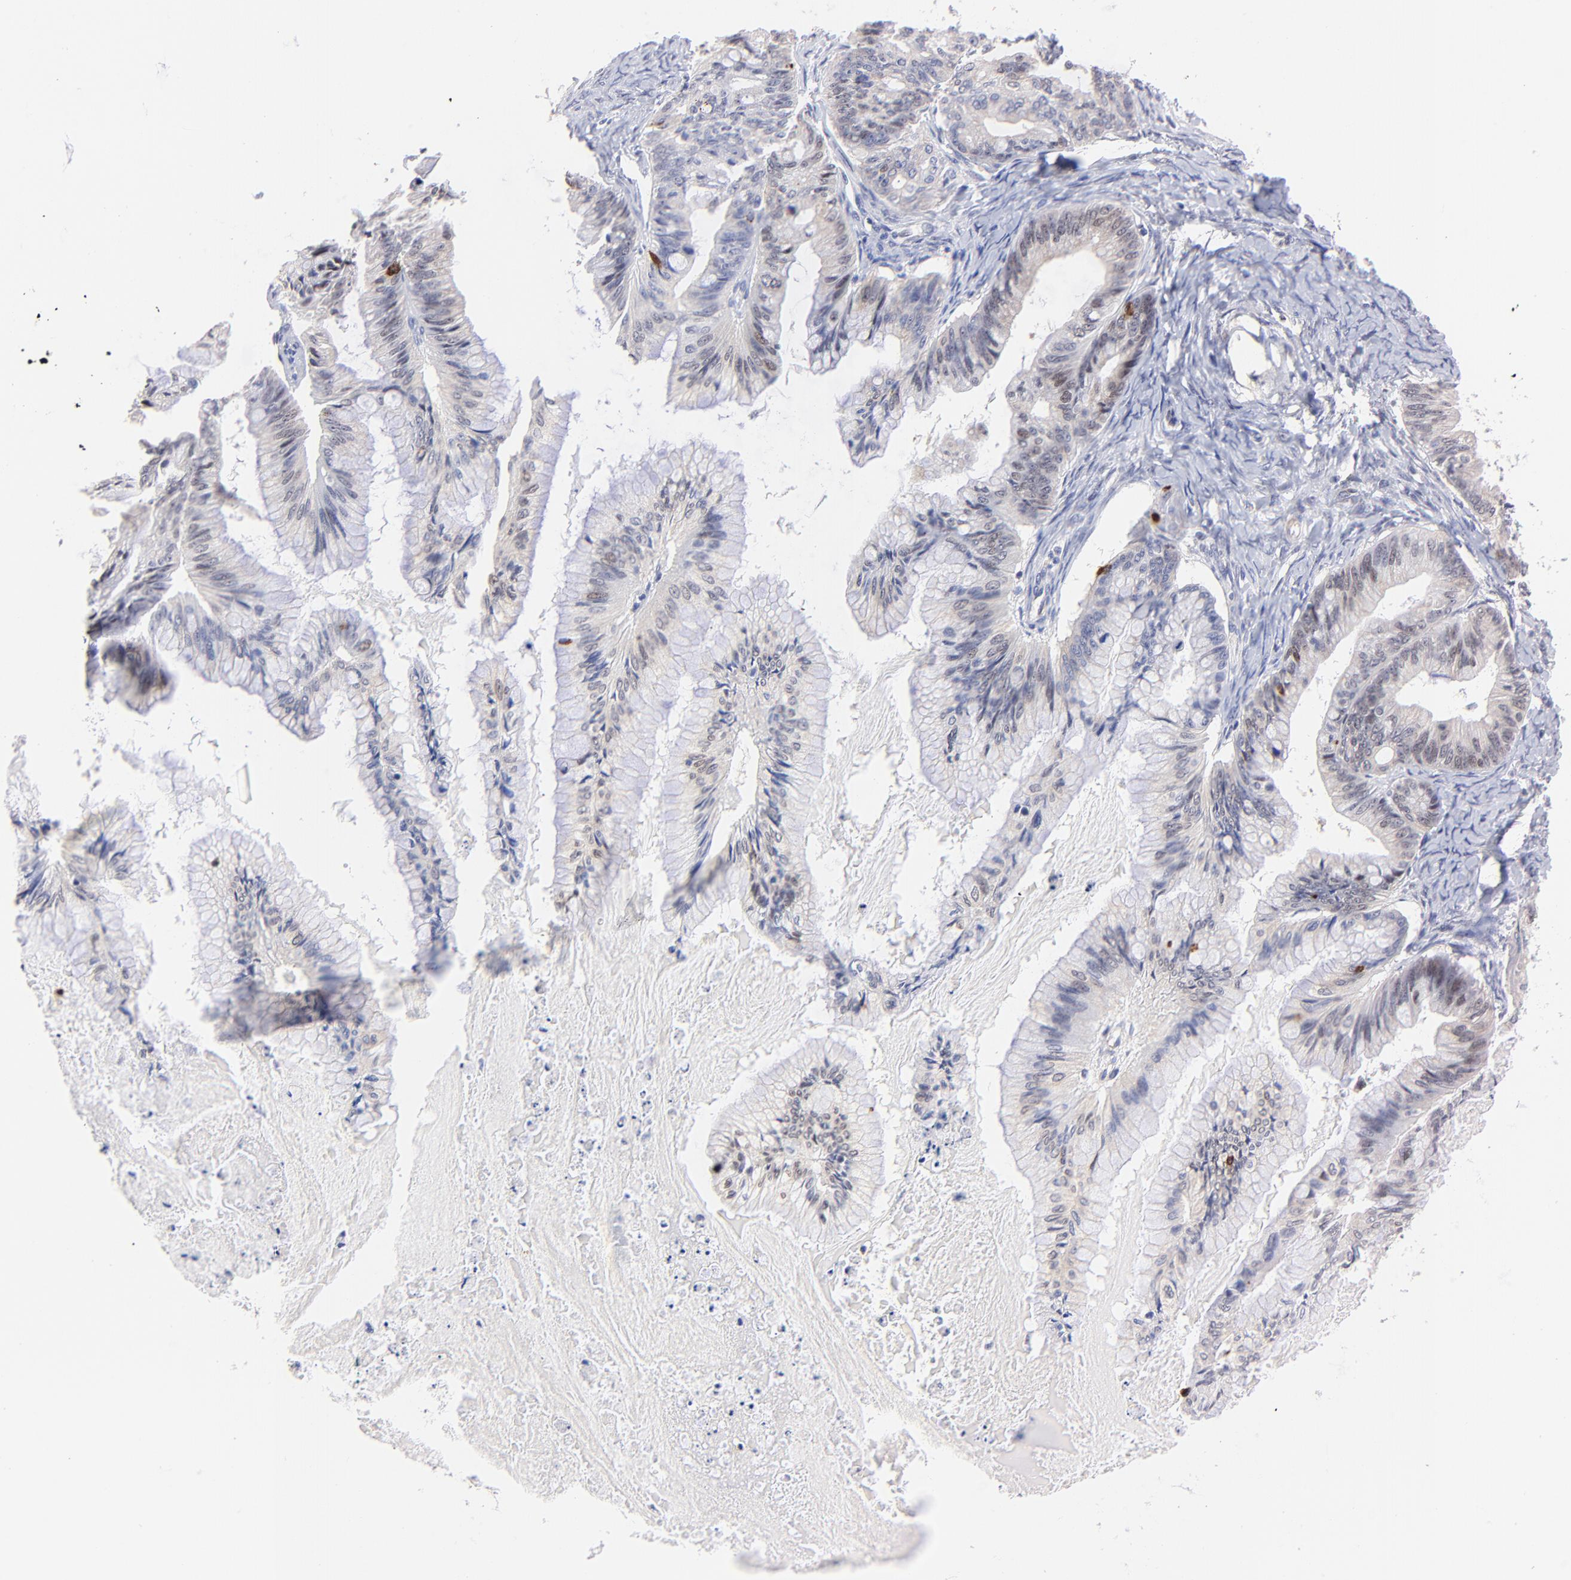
{"staining": {"intensity": "weak", "quantity": "<25%", "location": "nuclear"}, "tissue": "ovarian cancer", "cell_type": "Tumor cells", "image_type": "cancer", "snomed": [{"axis": "morphology", "description": "Cystadenocarcinoma, mucinous, NOS"}, {"axis": "topography", "description": "Ovary"}], "caption": "Immunohistochemistry (IHC) photomicrograph of neoplastic tissue: human ovarian mucinous cystadenocarcinoma stained with DAB shows no significant protein expression in tumor cells.", "gene": "ZNF155", "patient": {"sex": "female", "age": 57}}